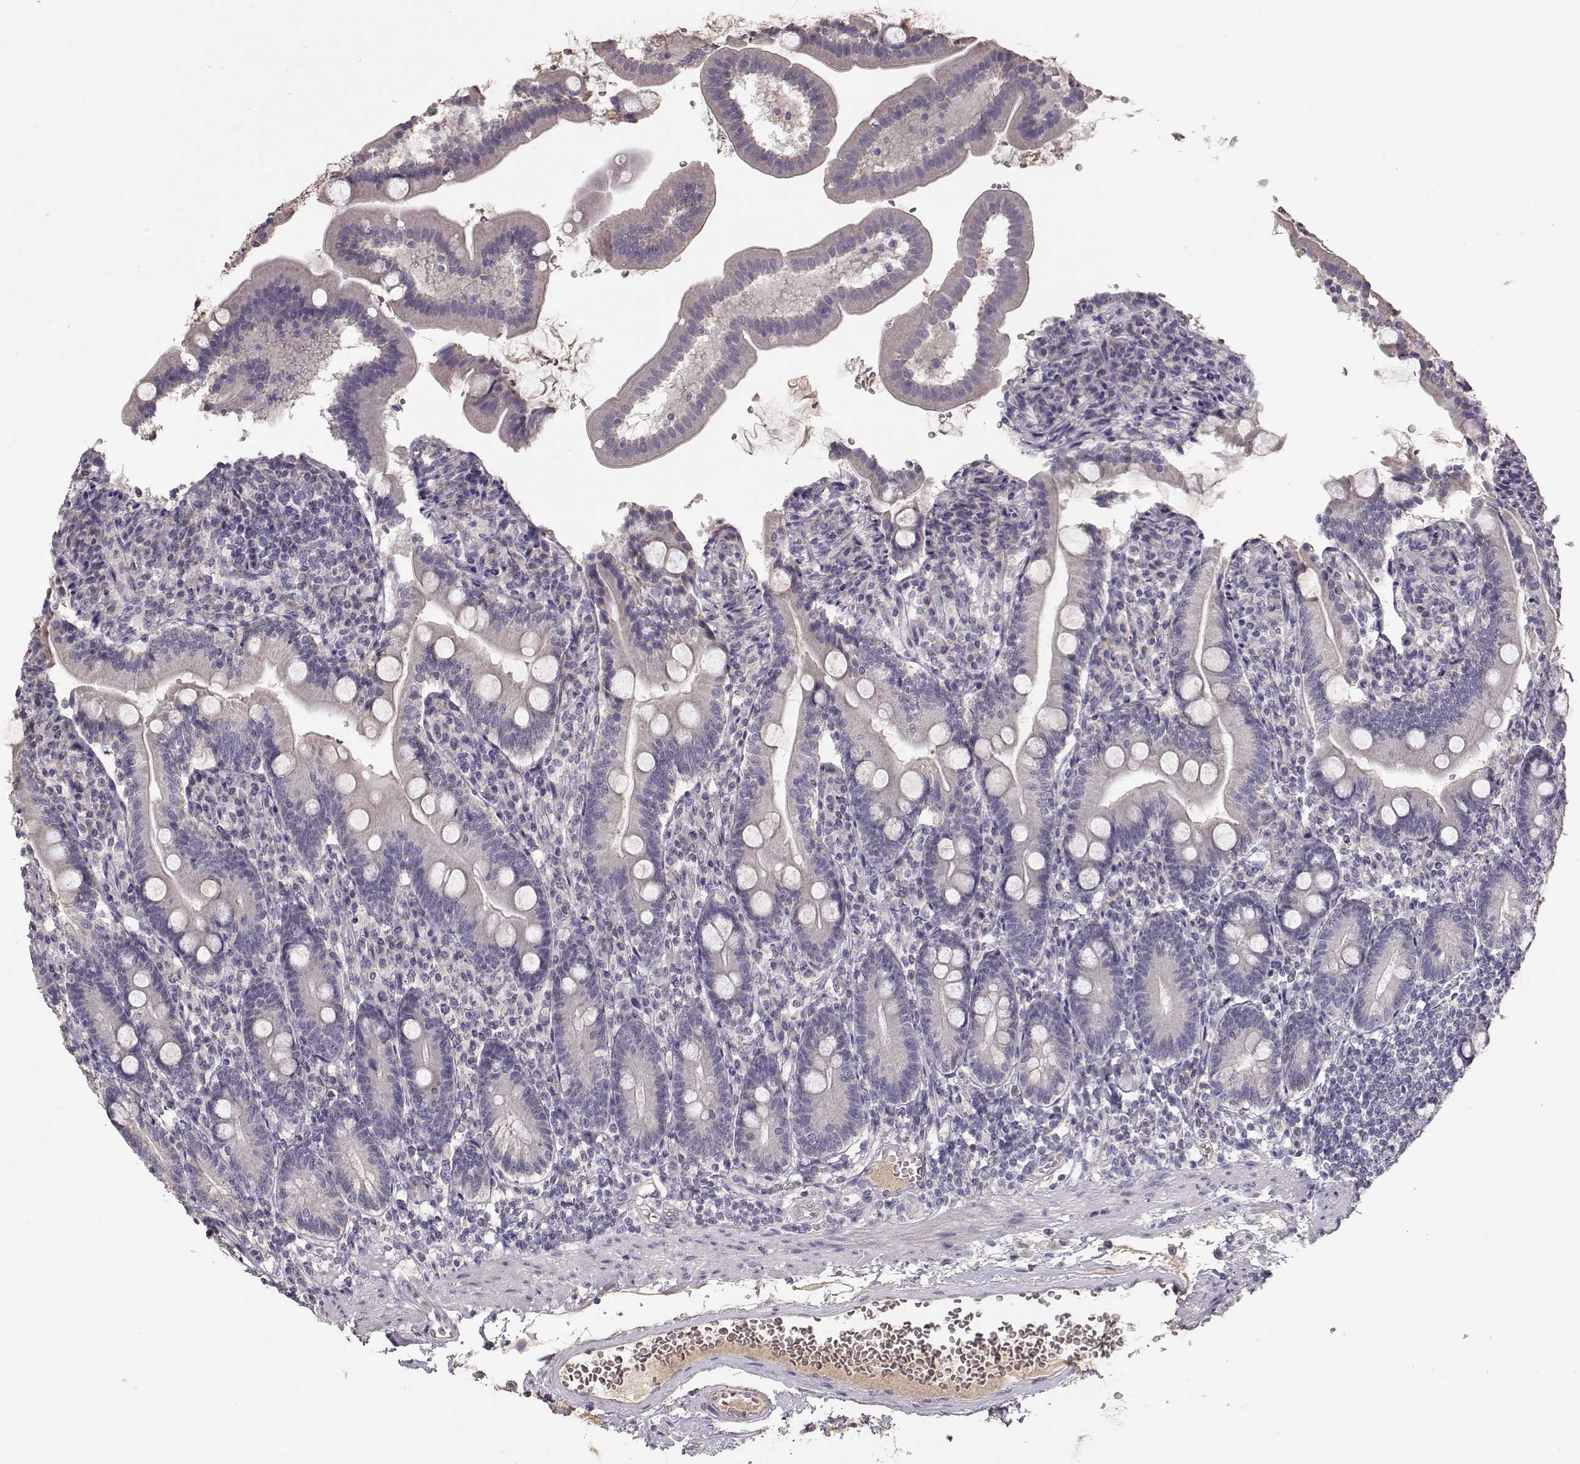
{"staining": {"intensity": "weak", "quantity": "25%-75%", "location": "cytoplasmic/membranous"}, "tissue": "duodenum", "cell_type": "Glandular cells", "image_type": "normal", "snomed": [{"axis": "morphology", "description": "Normal tissue, NOS"}, {"axis": "topography", "description": "Duodenum"}], "caption": "About 25%-75% of glandular cells in unremarkable duodenum exhibit weak cytoplasmic/membranous protein staining as visualized by brown immunohistochemical staining.", "gene": "PMCH", "patient": {"sex": "female", "age": 67}}